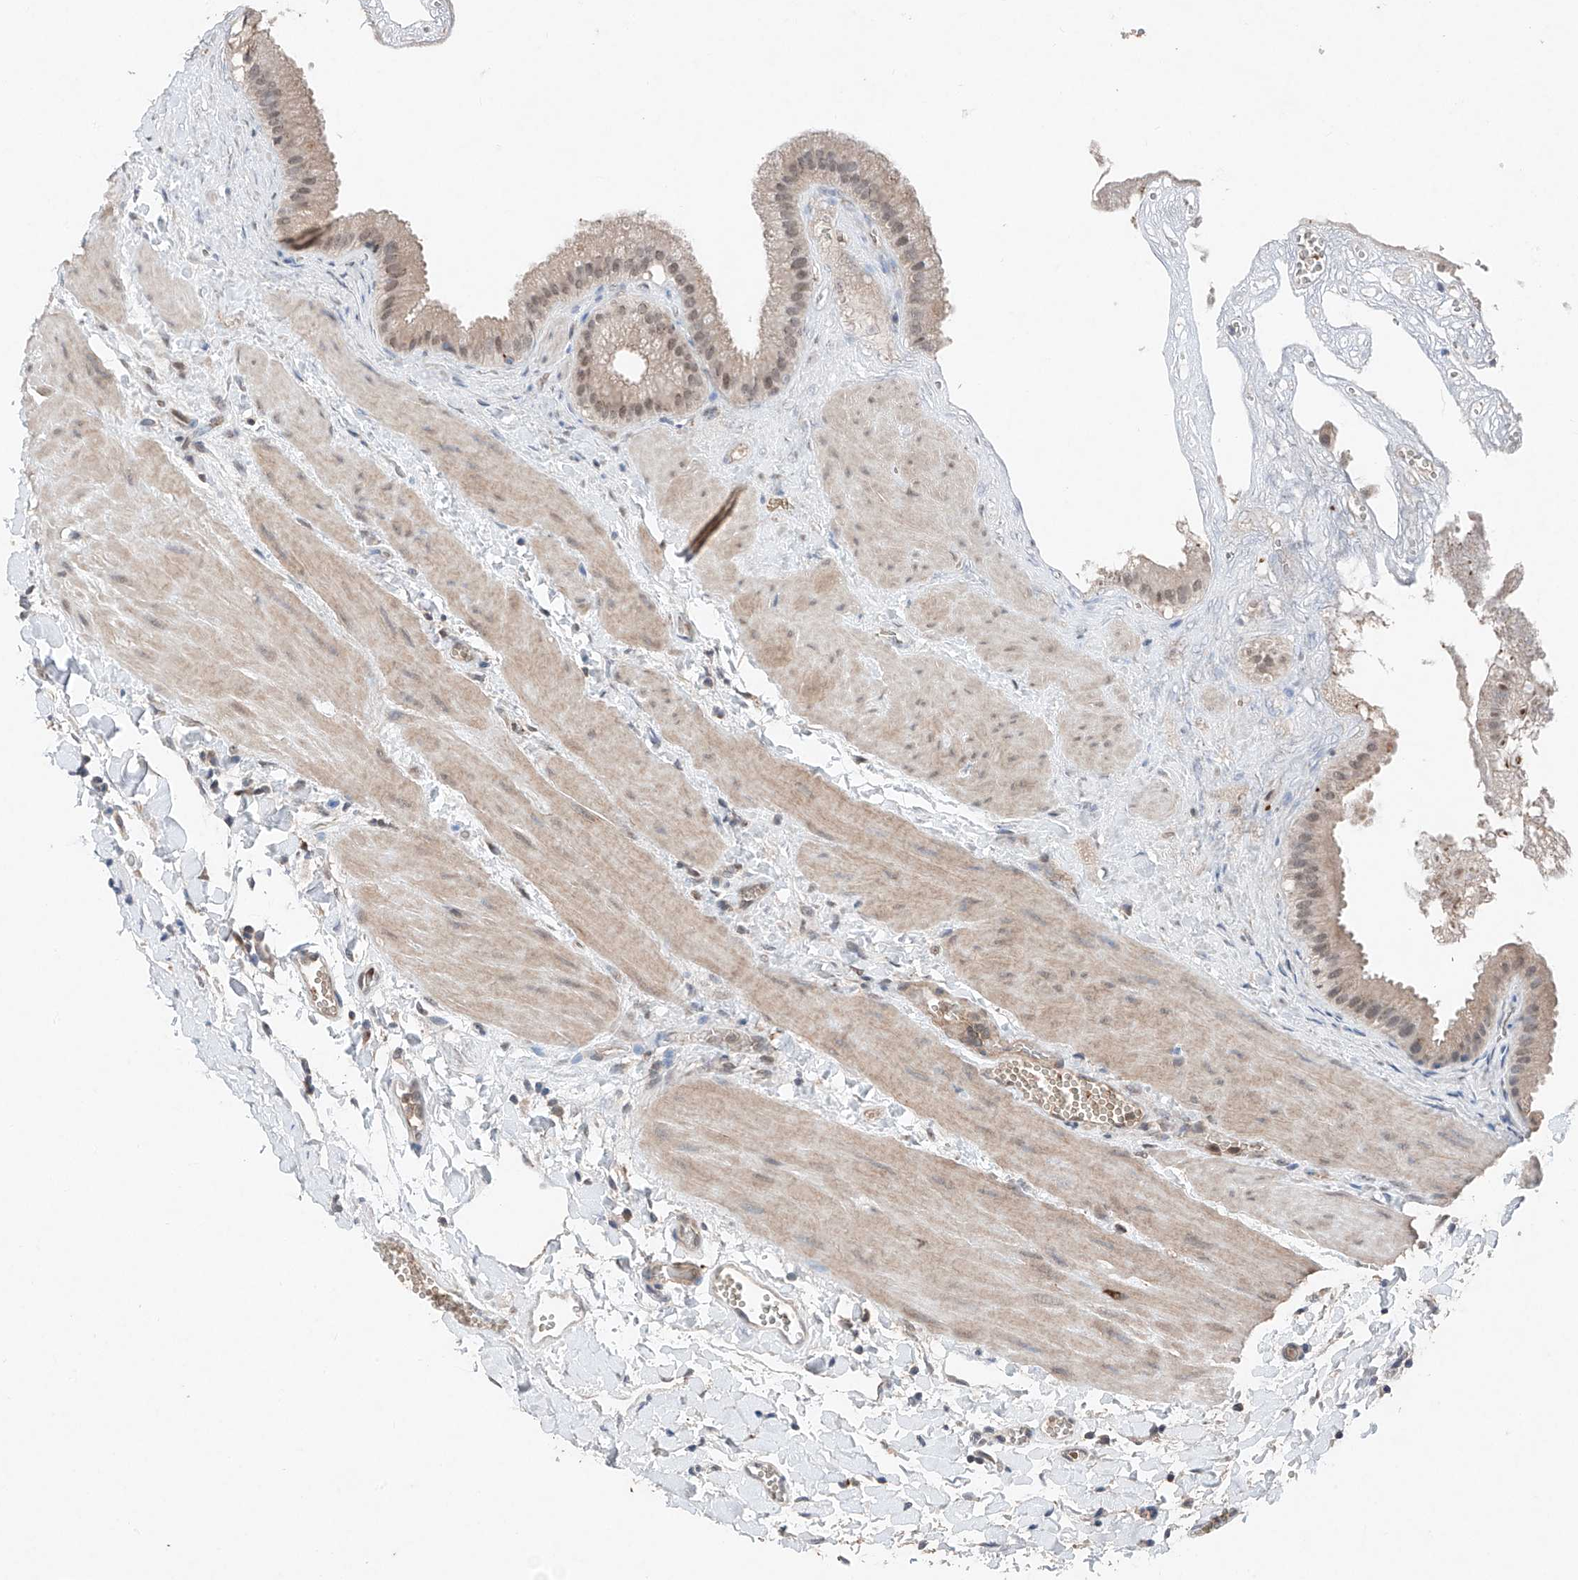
{"staining": {"intensity": "moderate", "quantity": ">75%", "location": "nuclear"}, "tissue": "gallbladder", "cell_type": "Glandular cells", "image_type": "normal", "snomed": [{"axis": "morphology", "description": "Normal tissue, NOS"}, {"axis": "topography", "description": "Gallbladder"}], "caption": "Immunohistochemistry (IHC) staining of benign gallbladder, which displays medium levels of moderate nuclear expression in about >75% of glandular cells indicating moderate nuclear protein expression. The staining was performed using DAB (3,3'-diaminobenzidine) (brown) for protein detection and nuclei were counterstained in hematoxylin (blue).", "gene": "TBX4", "patient": {"sex": "male", "age": 55}}